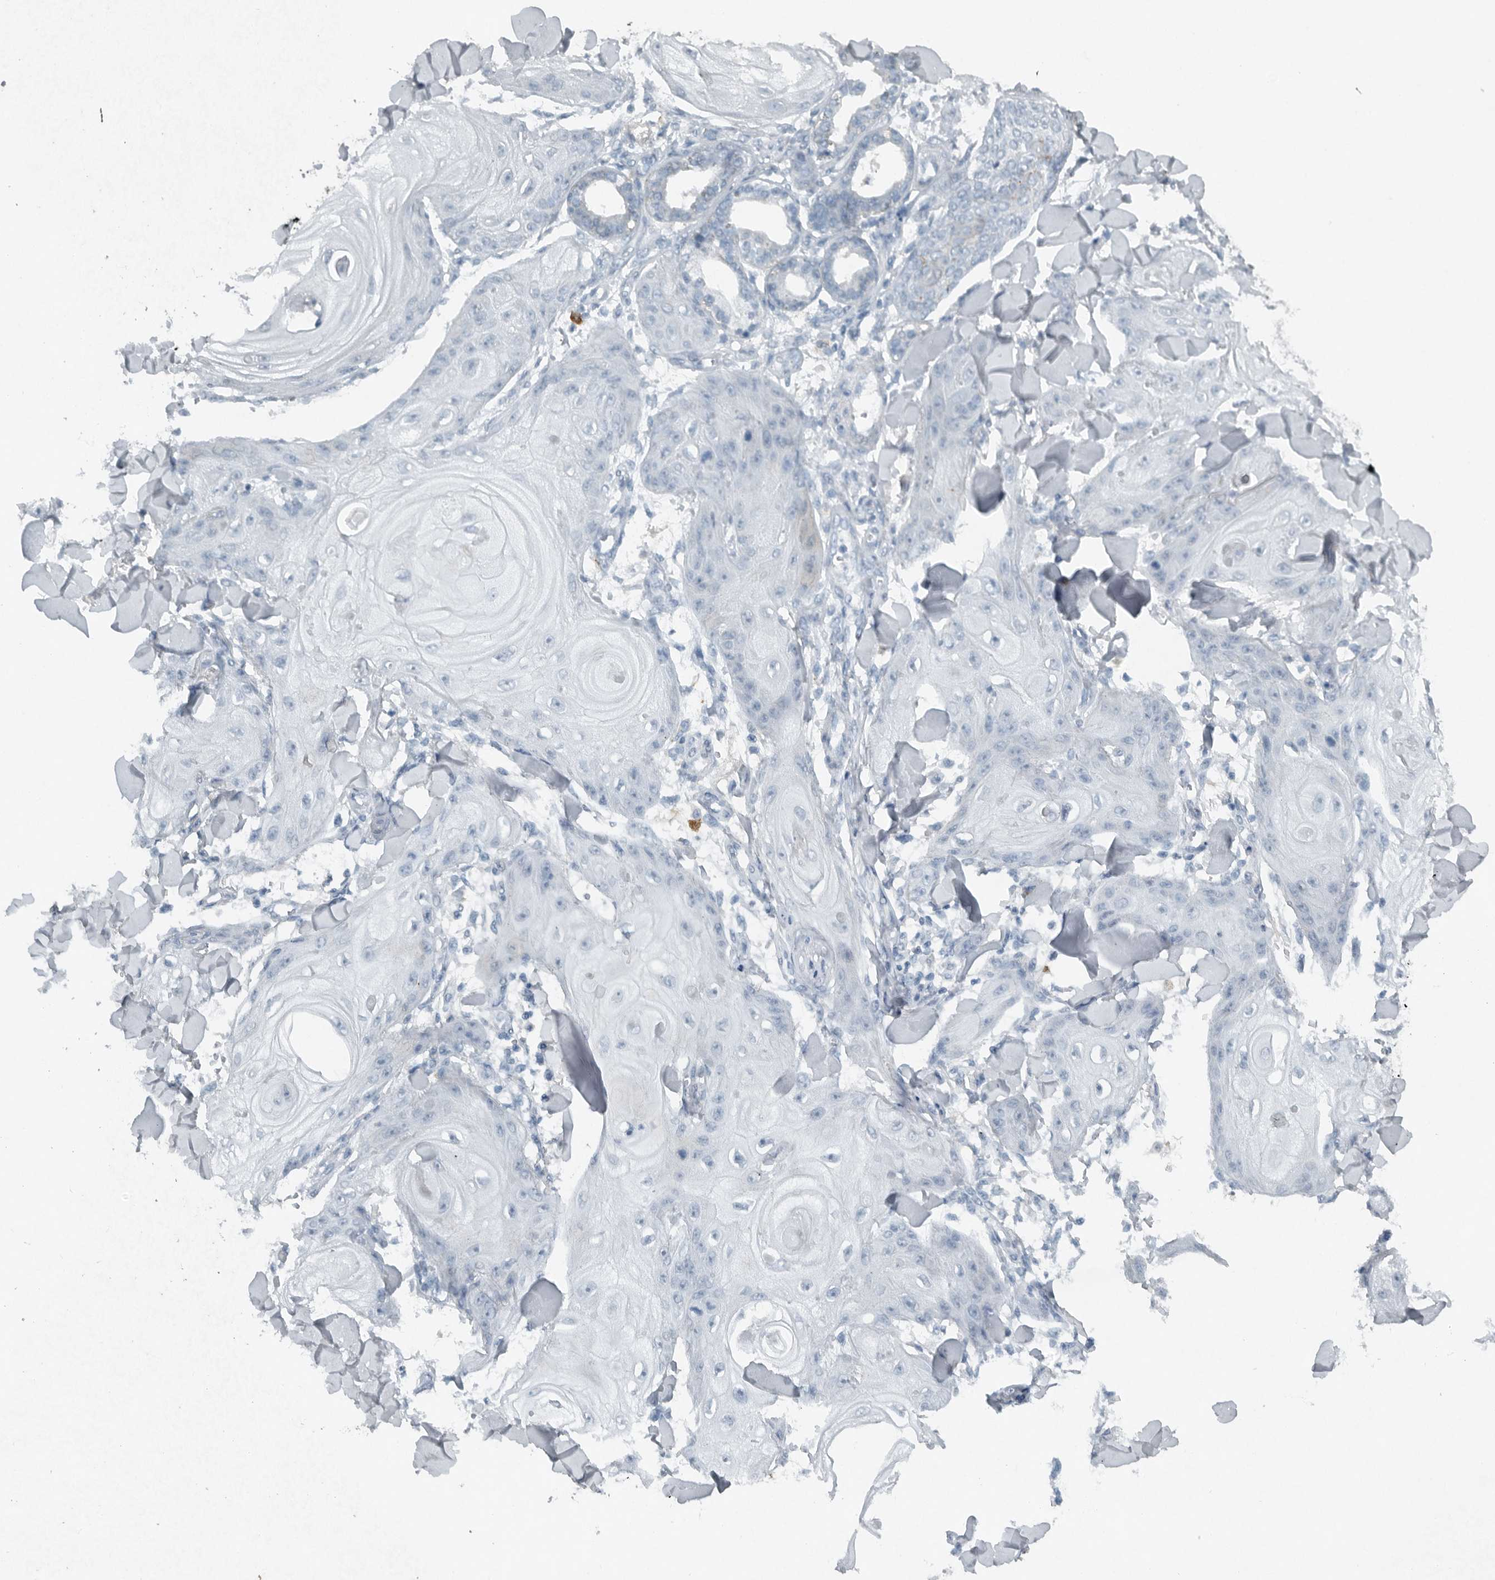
{"staining": {"intensity": "negative", "quantity": "none", "location": "none"}, "tissue": "skin cancer", "cell_type": "Tumor cells", "image_type": "cancer", "snomed": [{"axis": "morphology", "description": "Squamous cell carcinoma, NOS"}, {"axis": "topography", "description": "Skin"}], "caption": "DAB immunohistochemical staining of skin cancer (squamous cell carcinoma) shows no significant staining in tumor cells.", "gene": "IL20", "patient": {"sex": "male", "age": 74}}